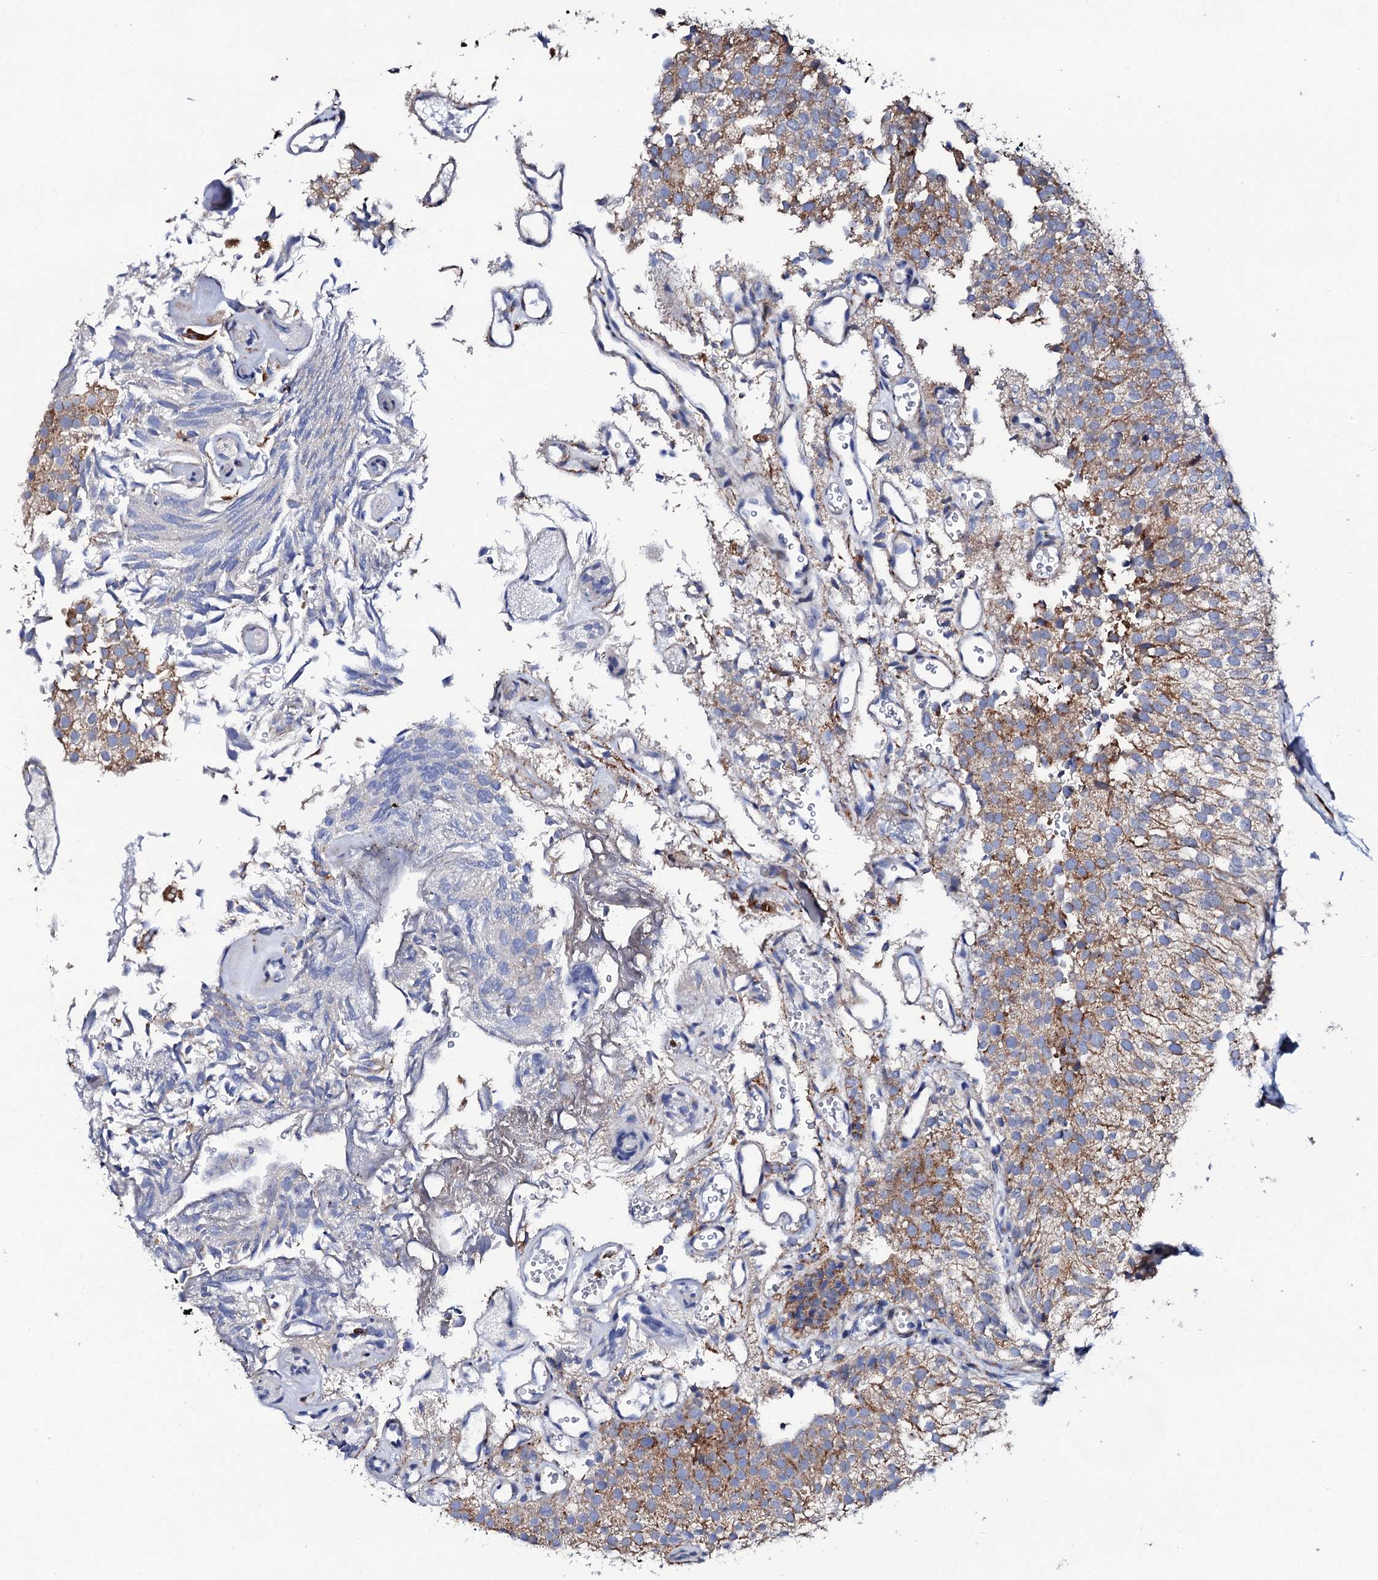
{"staining": {"intensity": "moderate", "quantity": ">75%", "location": "cytoplasmic/membranous"}, "tissue": "urothelial cancer", "cell_type": "Tumor cells", "image_type": "cancer", "snomed": [{"axis": "morphology", "description": "Urothelial carcinoma, Low grade"}, {"axis": "topography", "description": "Urinary bladder"}], "caption": "Immunohistochemistry (DAB) staining of human urothelial cancer reveals moderate cytoplasmic/membranous protein expression in about >75% of tumor cells. The protein of interest is shown in brown color, while the nuclei are stained blue.", "gene": "TCIRG1", "patient": {"sex": "male", "age": 78}}